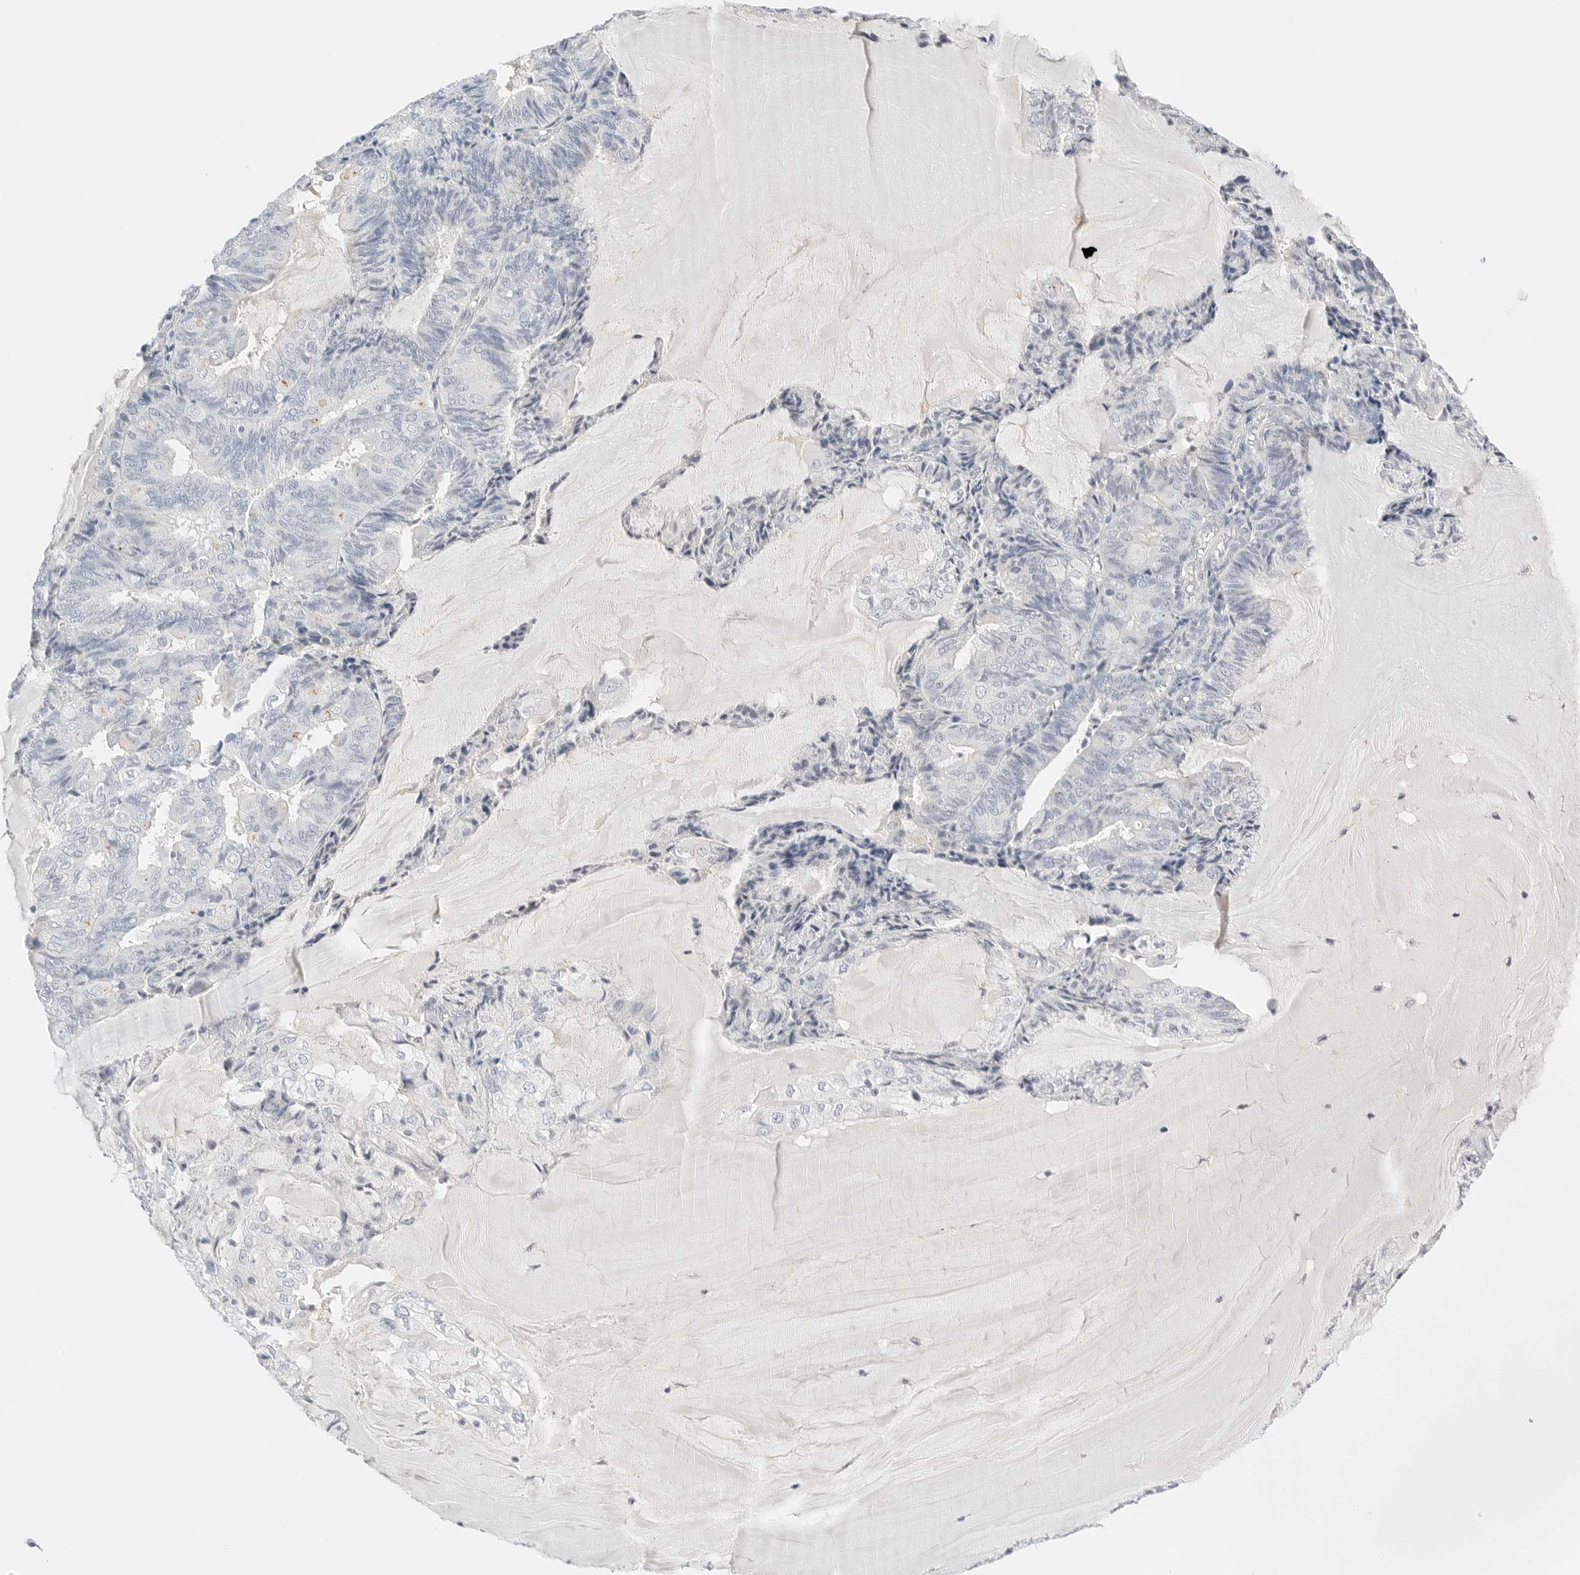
{"staining": {"intensity": "negative", "quantity": "none", "location": "none"}, "tissue": "endometrial cancer", "cell_type": "Tumor cells", "image_type": "cancer", "snomed": [{"axis": "morphology", "description": "Adenocarcinoma, NOS"}, {"axis": "topography", "description": "Endometrium"}], "caption": "Tumor cells show no significant positivity in endometrial cancer (adenocarcinoma).", "gene": "PKDCC", "patient": {"sex": "female", "age": 81}}